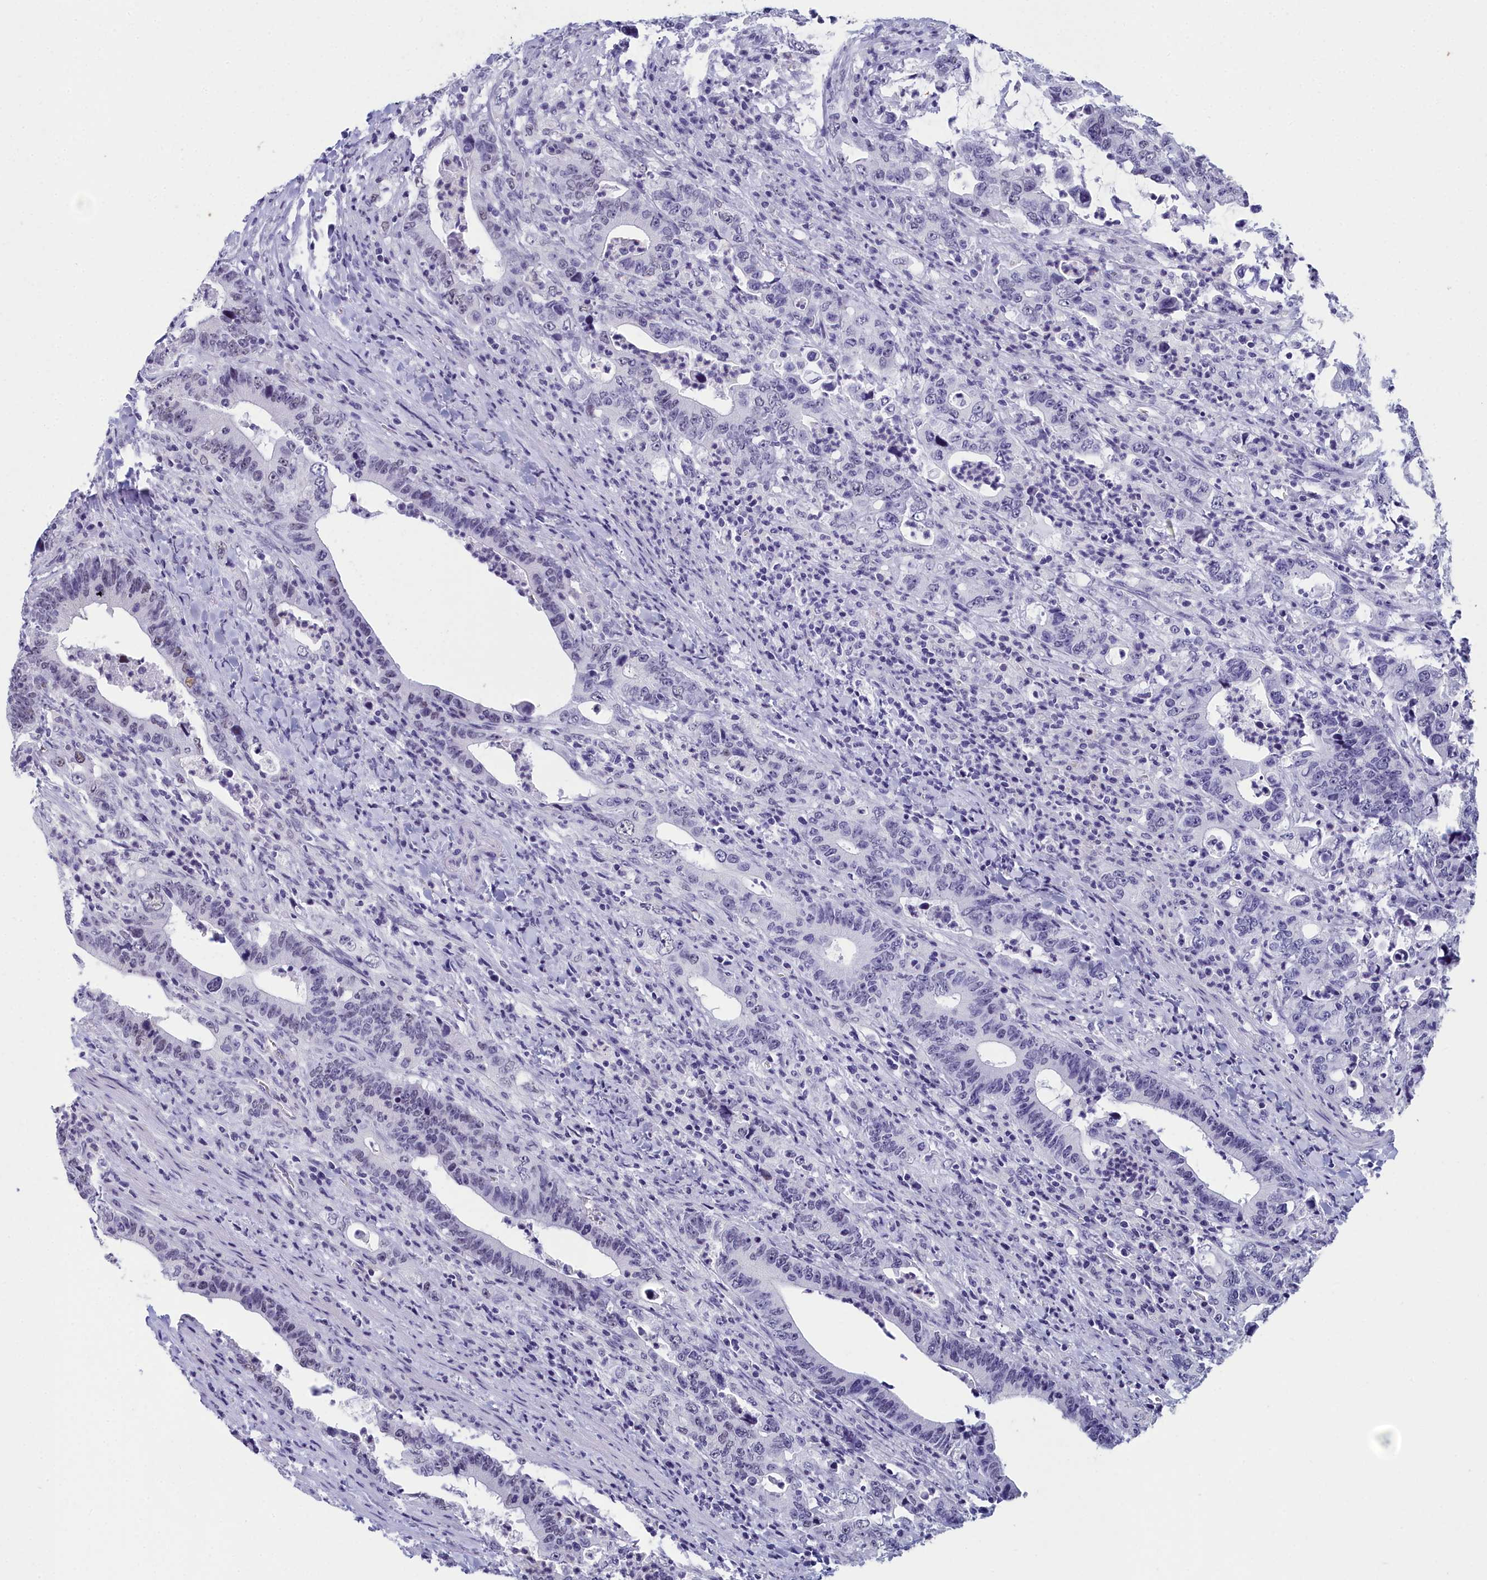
{"staining": {"intensity": "negative", "quantity": "none", "location": "none"}, "tissue": "colorectal cancer", "cell_type": "Tumor cells", "image_type": "cancer", "snomed": [{"axis": "morphology", "description": "Adenocarcinoma, NOS"}, {"axis": "topography", "description": "Colon"}], "caption": "Colorectal adenocarcinoma stained for a protein using IHC displays no positivity tumor cells.", "gene": "CCDC97", "patient": {"sex": "female", "age": 75}}